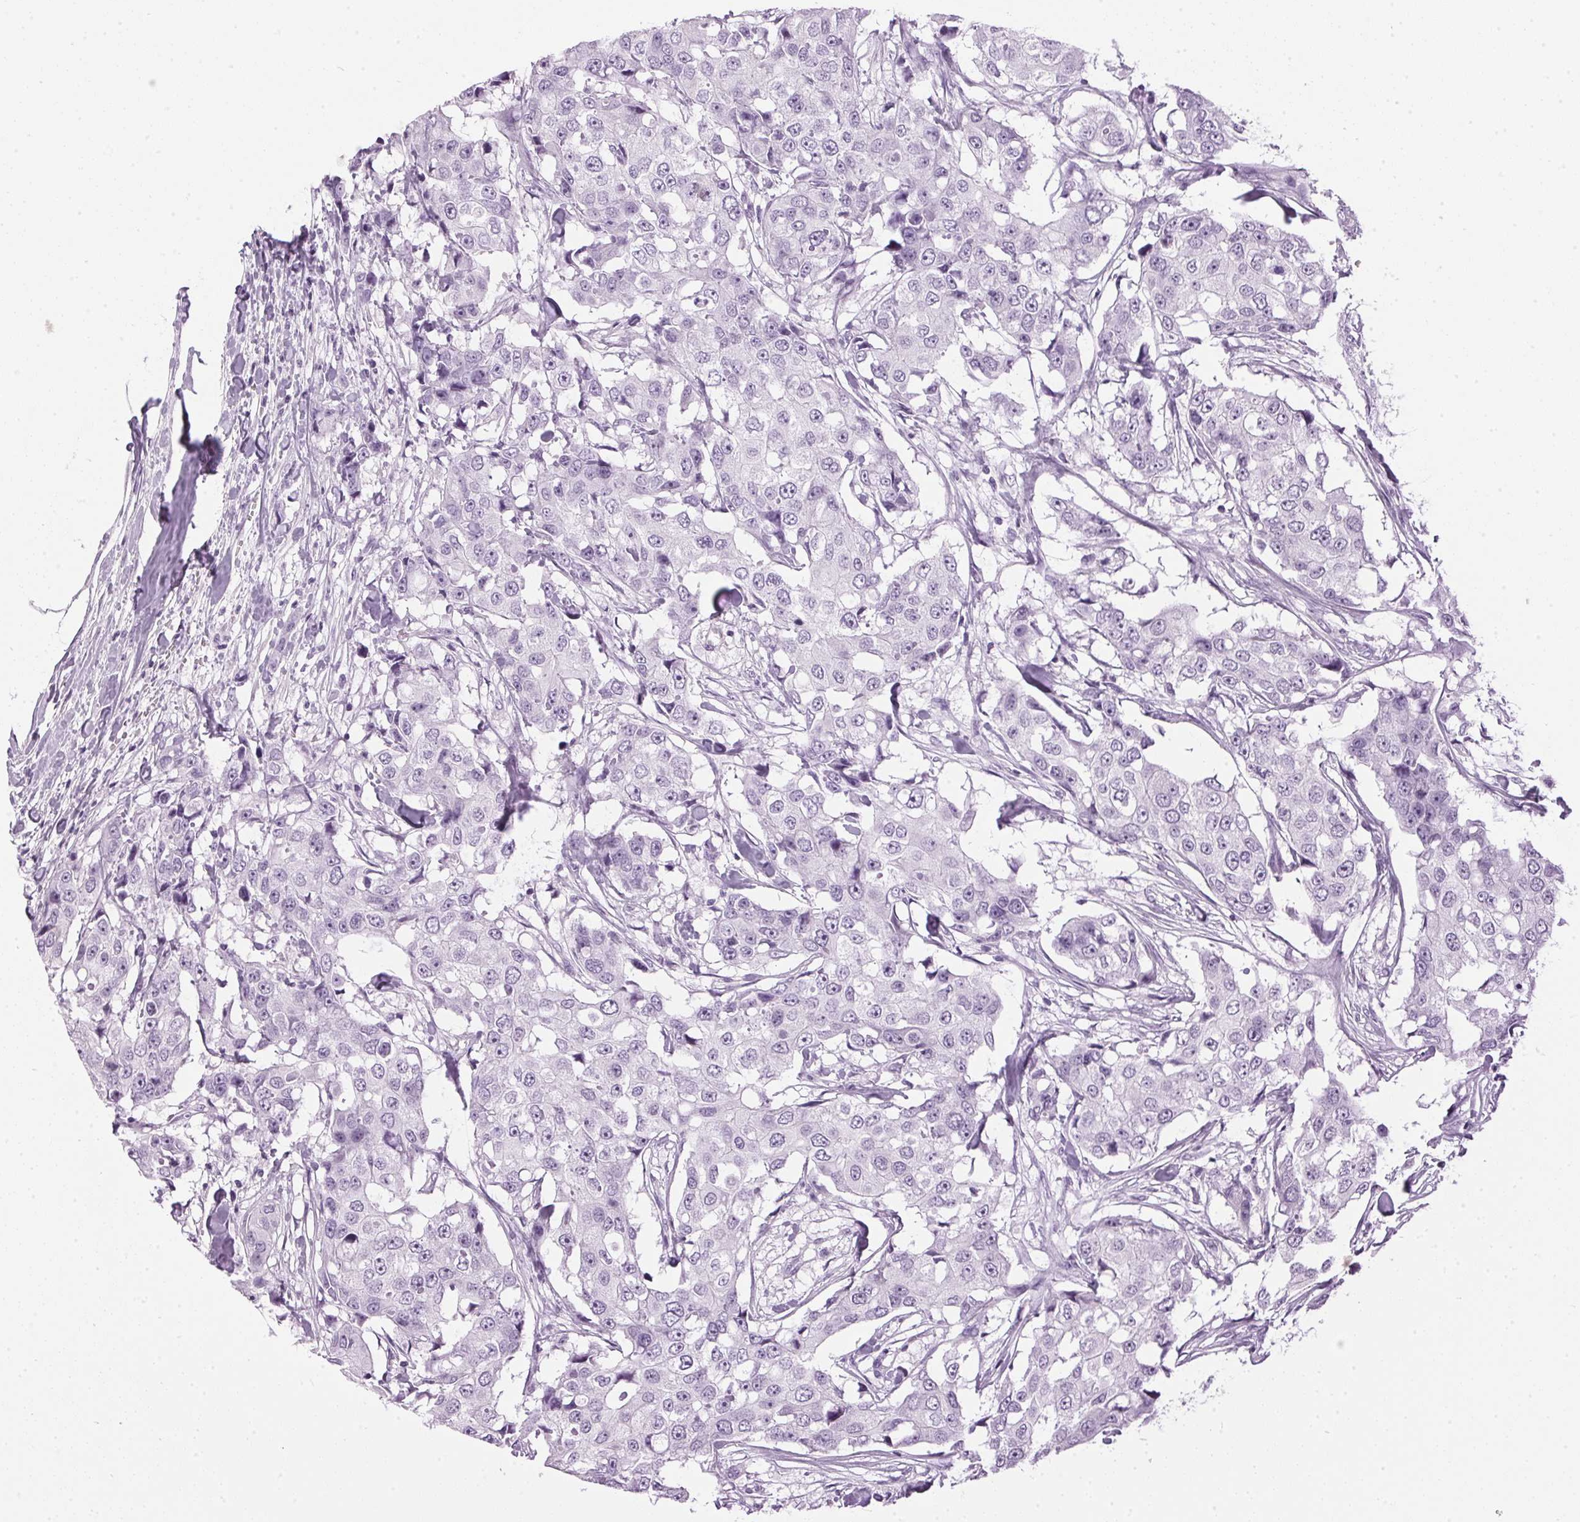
{"staining": {"intensity": "negative", "quantity": "none", "location": "none"}, "tissue": "breast cancer", "cell_type": "Tumor cells", "image_type": "cancer", "snomed": [{"axis": "morphology", "description": "Duct carcinoma"}, {"axis": "topography", "description": "Breast"}], "caption": "The immunohistochemistry (IHC) image has no significant expression in tumor cells of intraductal carcinoma (breast) tissue.", "gene": "SP7", "patient": {"sex": "female", "age": 27}}